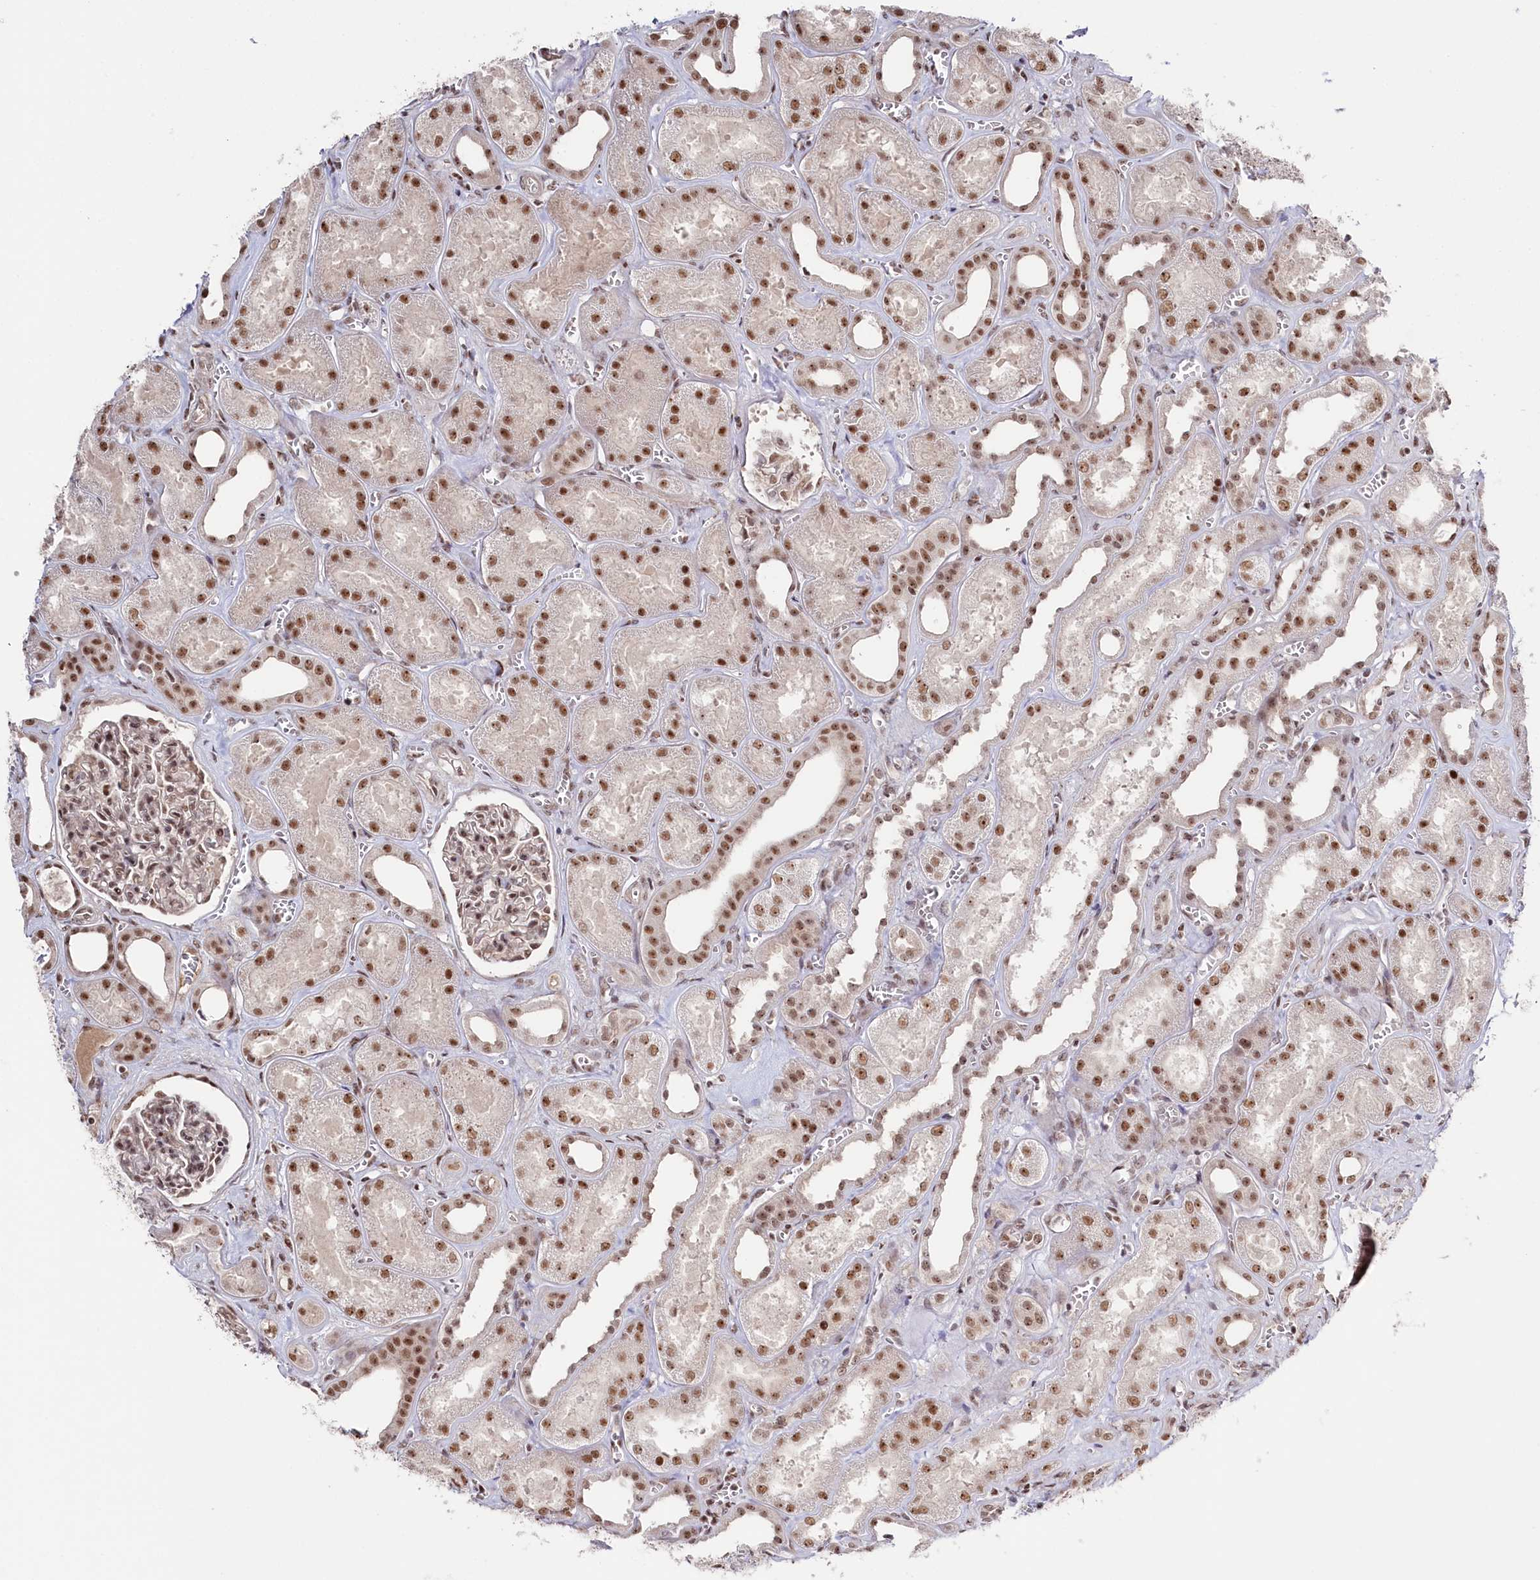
{"staining": {"intensity": "moderate", "quantity": ">75%", "location": "nuclear"}, "tissue": "kidney", "cell_type": "Cells in glomeruli", "image_type": "normal", "snomed": [{"axis": "morphology", "description": "Normal tissue, NOS"}, {"axis": "morphology", "description": "Adenocarcinoma, NOS"}, {"axis": "topography", "description": "Kidney"}], "caption": "This is a micrograph of immunohistochemistry staining of normal kidney, which shows moderate expression in the nuclear of cells in glomeruli.", "gene": "POLR2H", "patient": {"sex": "female", "age": 68}}